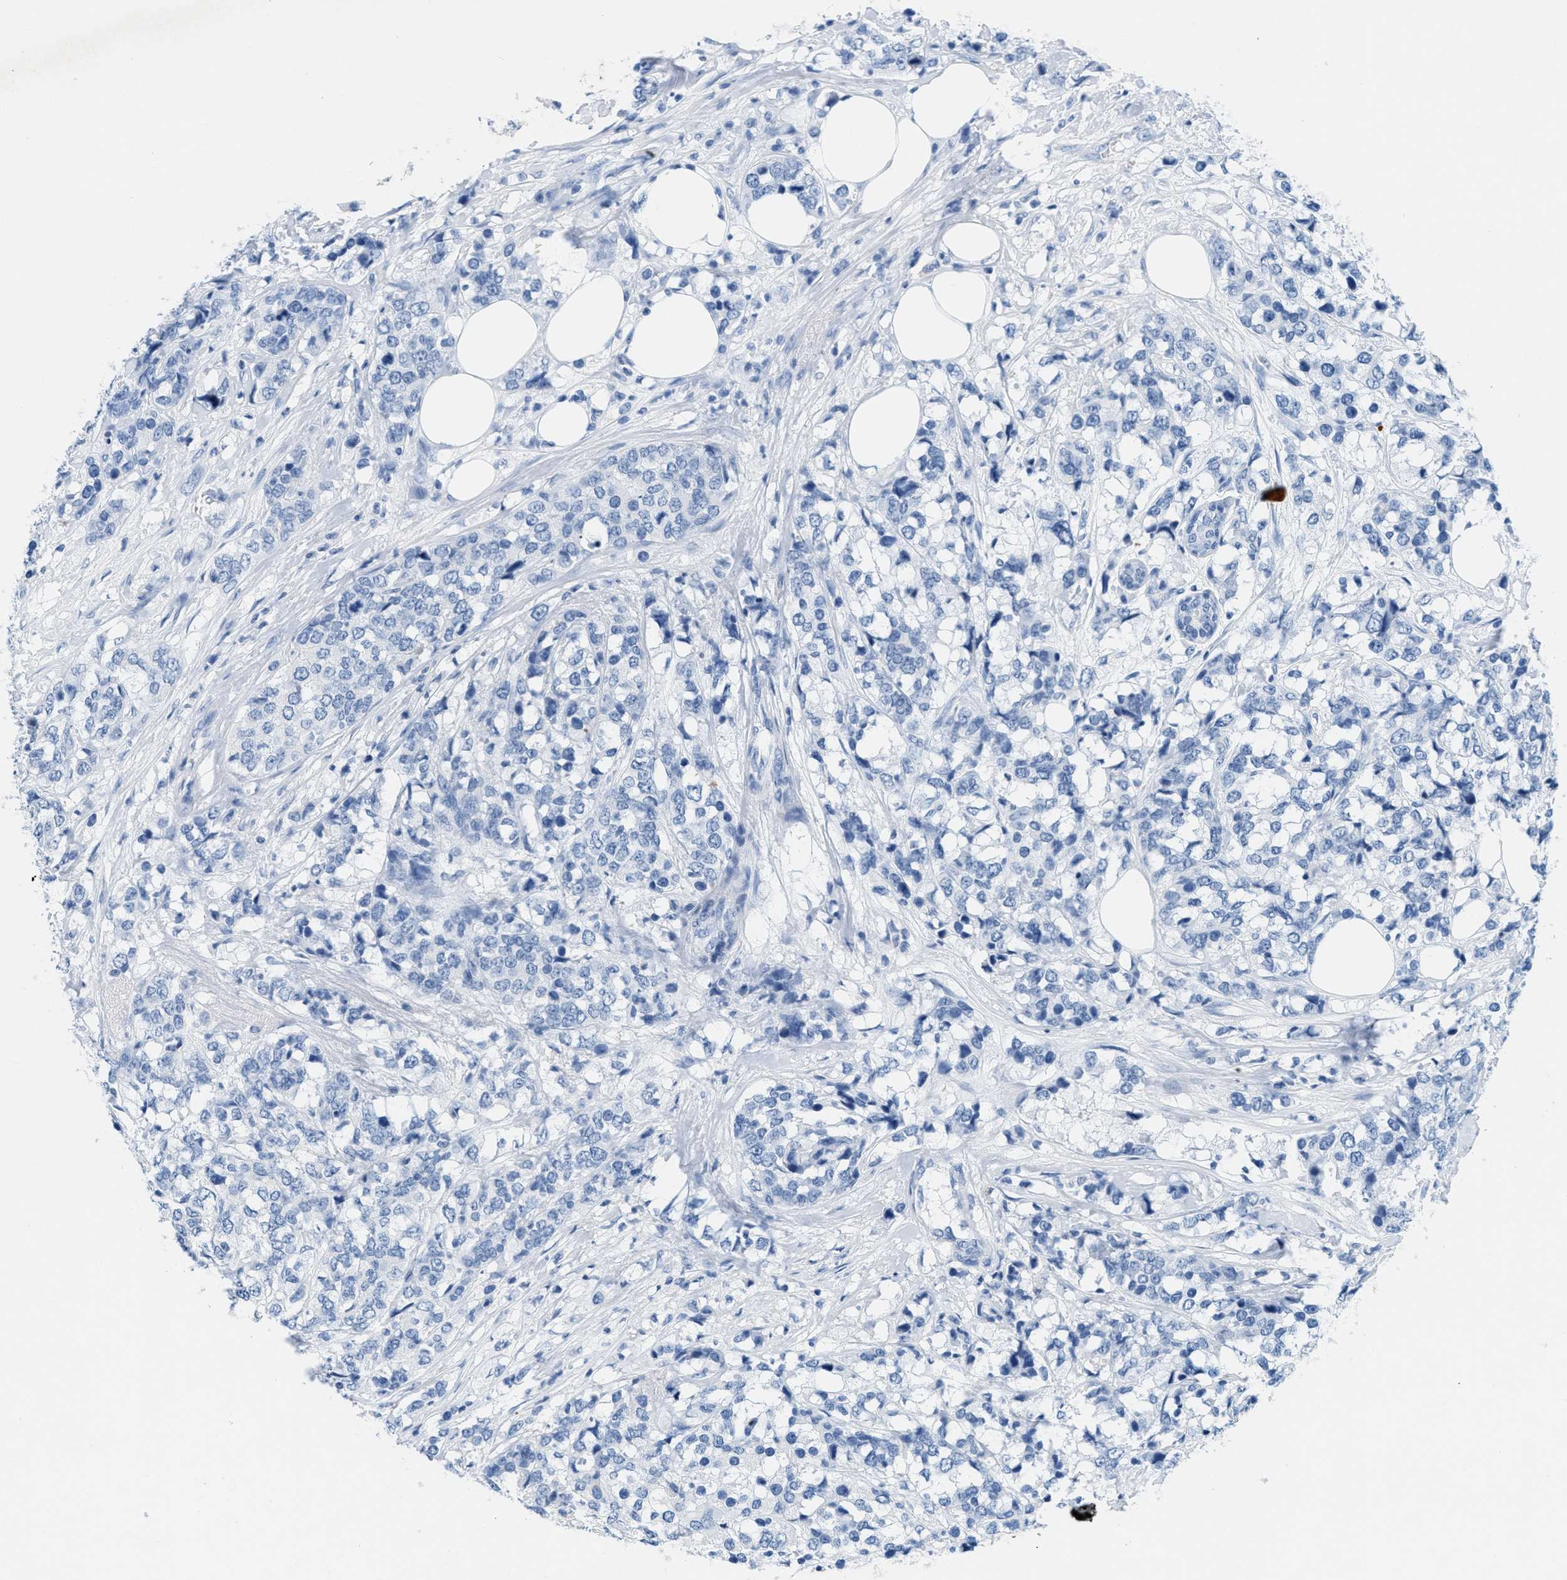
{"staining": {"intensity": "negative", "quantity": "none", "location": "none"}, "tissue": "breast cancer", "cell_type": "Tumor cells", "image_type": "cancer", "snomed": [{"axis": "morphology", "description": "Lobular carcinoma"}, {"axis": "topography", "description": "Breast"}], "caption": "Immunohistochemical staining of human breast lobular carcinoma reveals no significant positivity in tumor cells.", "gene": "GPM6A", "patient": {"sex": "female", "age": 59}}